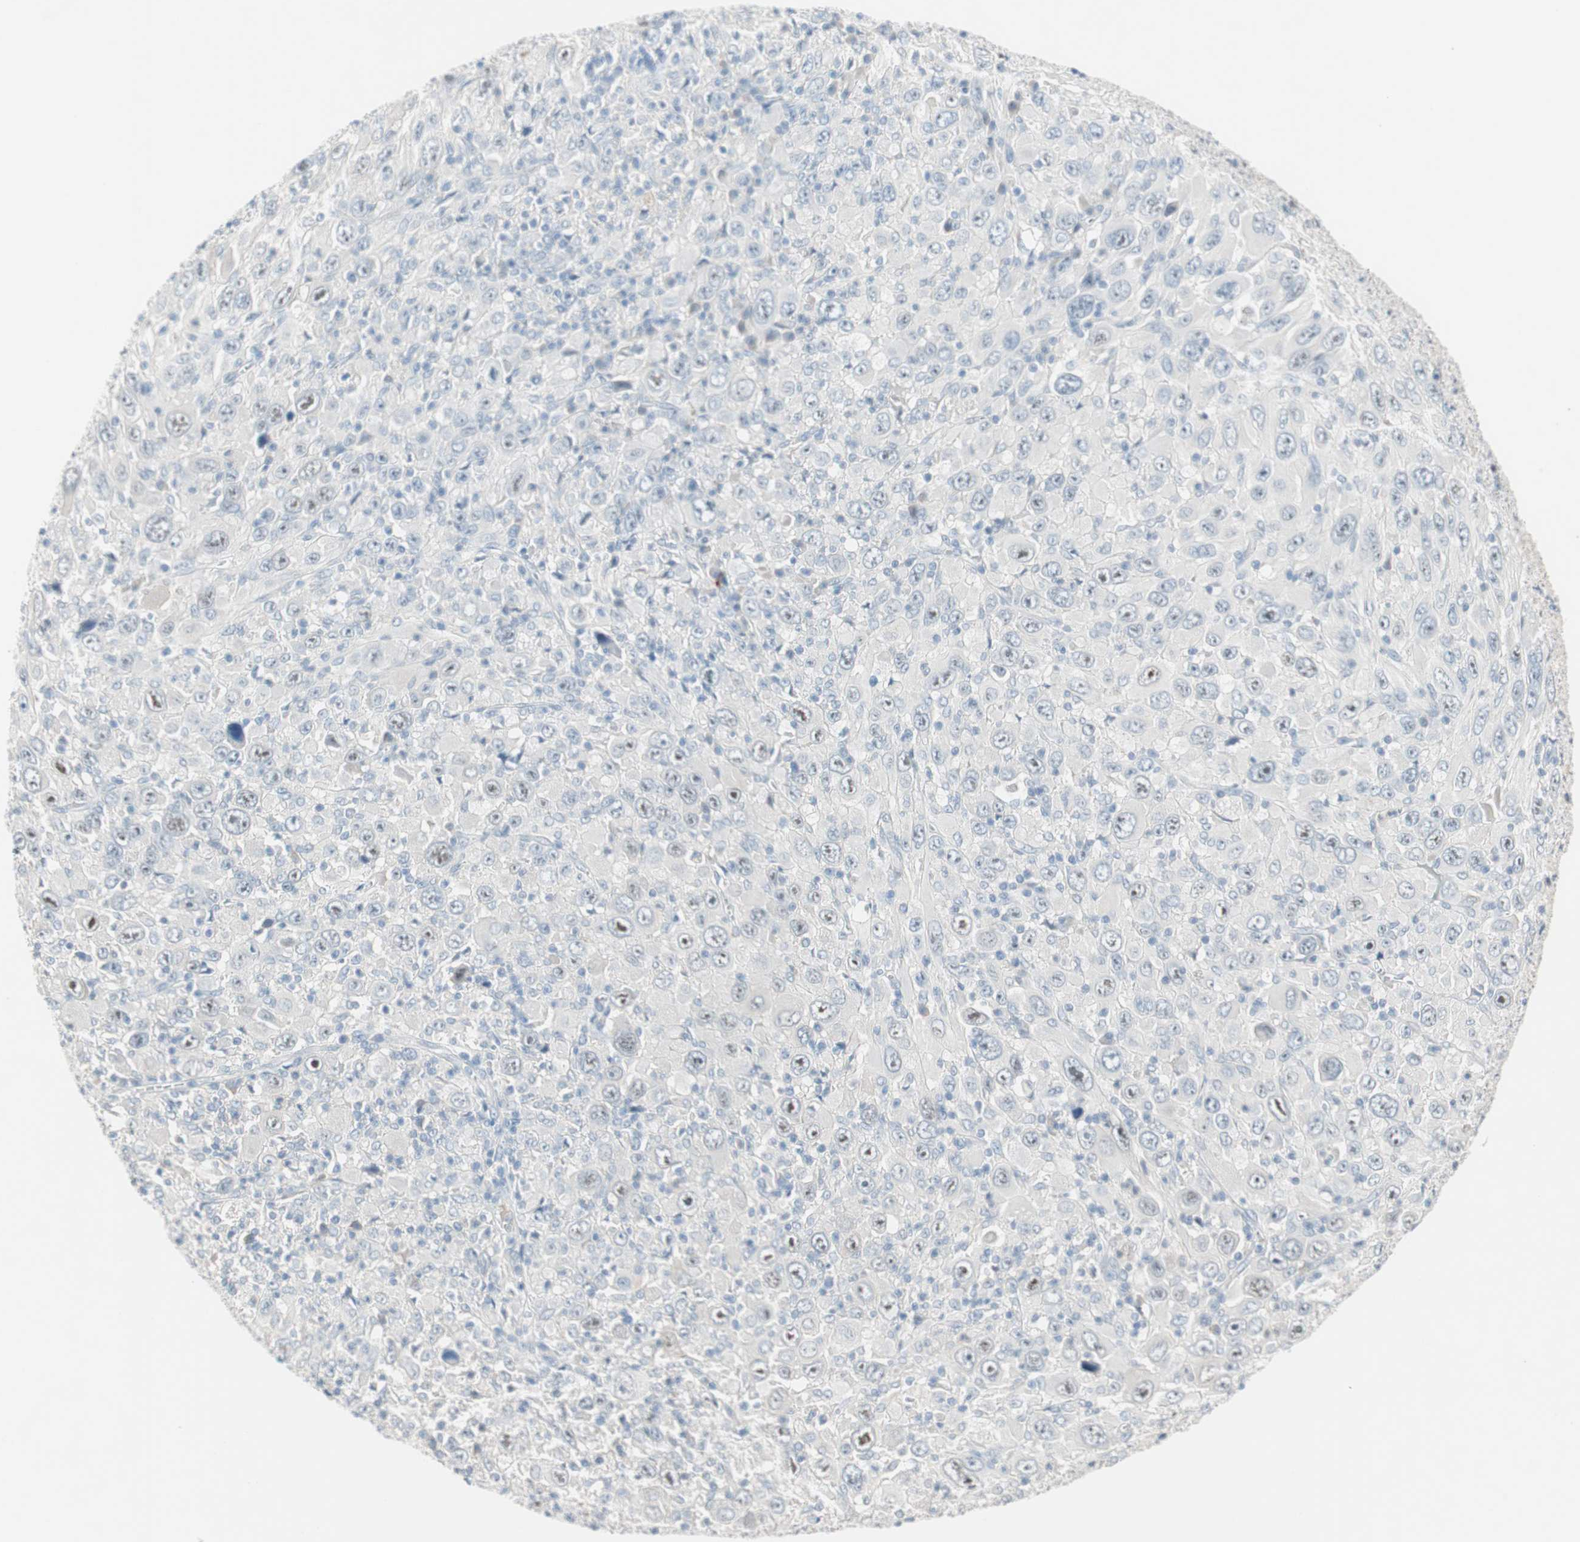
{"staining": {"intensity": "negative", "quantity": "none", "location": "none"}, "tissue": "melanoma", "cell_type": "Tumor cells", "image_type": "cancer", "snomed": [{"axis": "morphology", "description": "Malignant melanoma, Metastatic site"}, {"axis": "topography", "description": "Skin"}], "caption": "The photomicrograph reveals no significant staining in tumor cells of malignant melanoma (metastatic site). (Stains: DAB immunohistochemistry (IHC) with hematoxylin counter stain, Microscopy: brightfield microscopy at high magnification).", "gene": "PDZK1", "patient": {"sex": "female", "age": 56}}